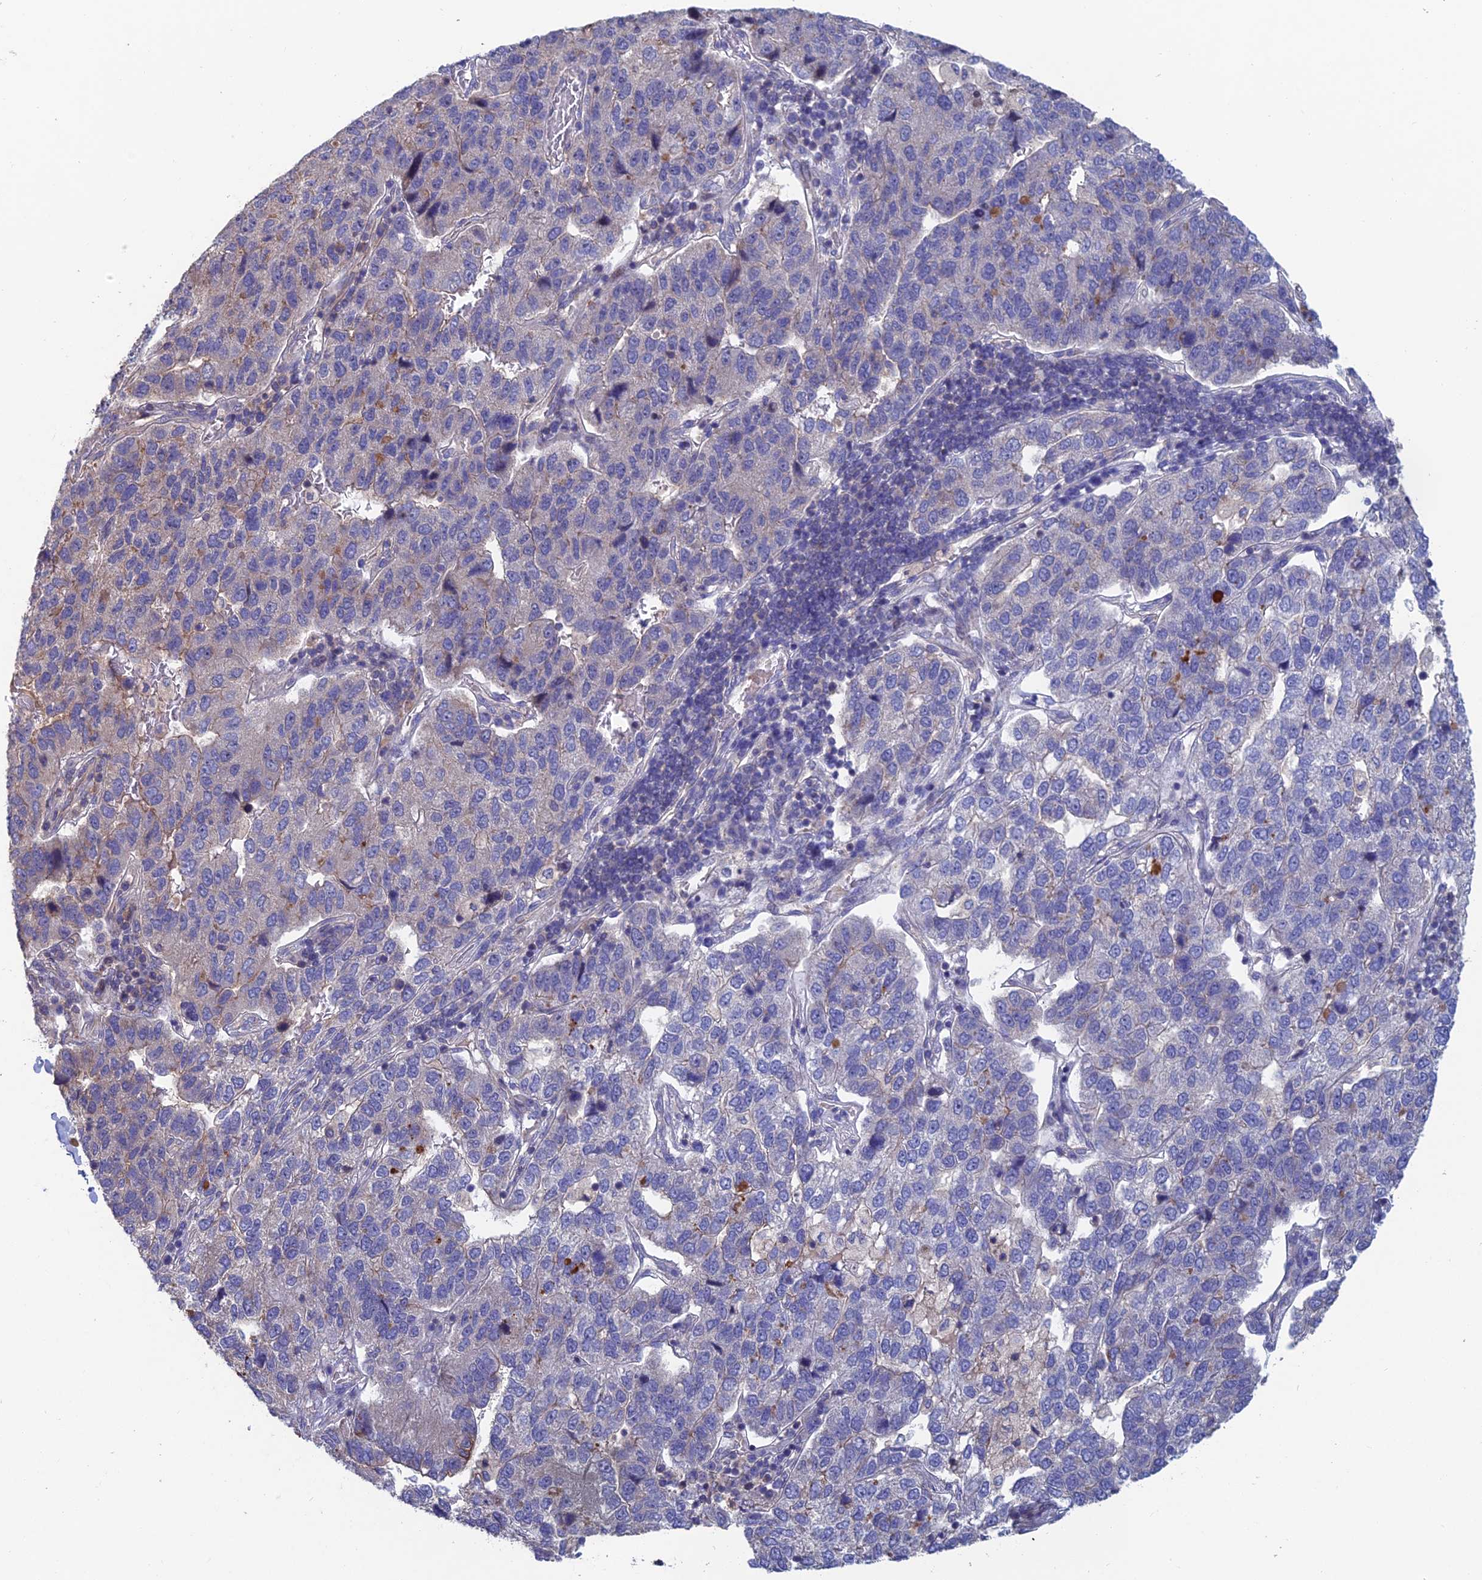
{"staining": {"intensity": "negative", "quantity": "none", "location": "none"}, "tissue": "pancreatic cancer", "cell_type": "Tumor cells", "image_type": "cancer", "snomed": [{"axis": "morphology", "description": "Adenocarcinoma, NOS"}, {"axis": "topography", "description": "Pancreas"}], "caption": "DAB (3,3'-diaminobenzidine) immunohistochemical staining of adenocarcinoma (pancreatic) shows no significant staining in tumor cells. Nuclei are stained in blue.", "gene": "USP37", "patient": {"sex": "female", "age": 61}}